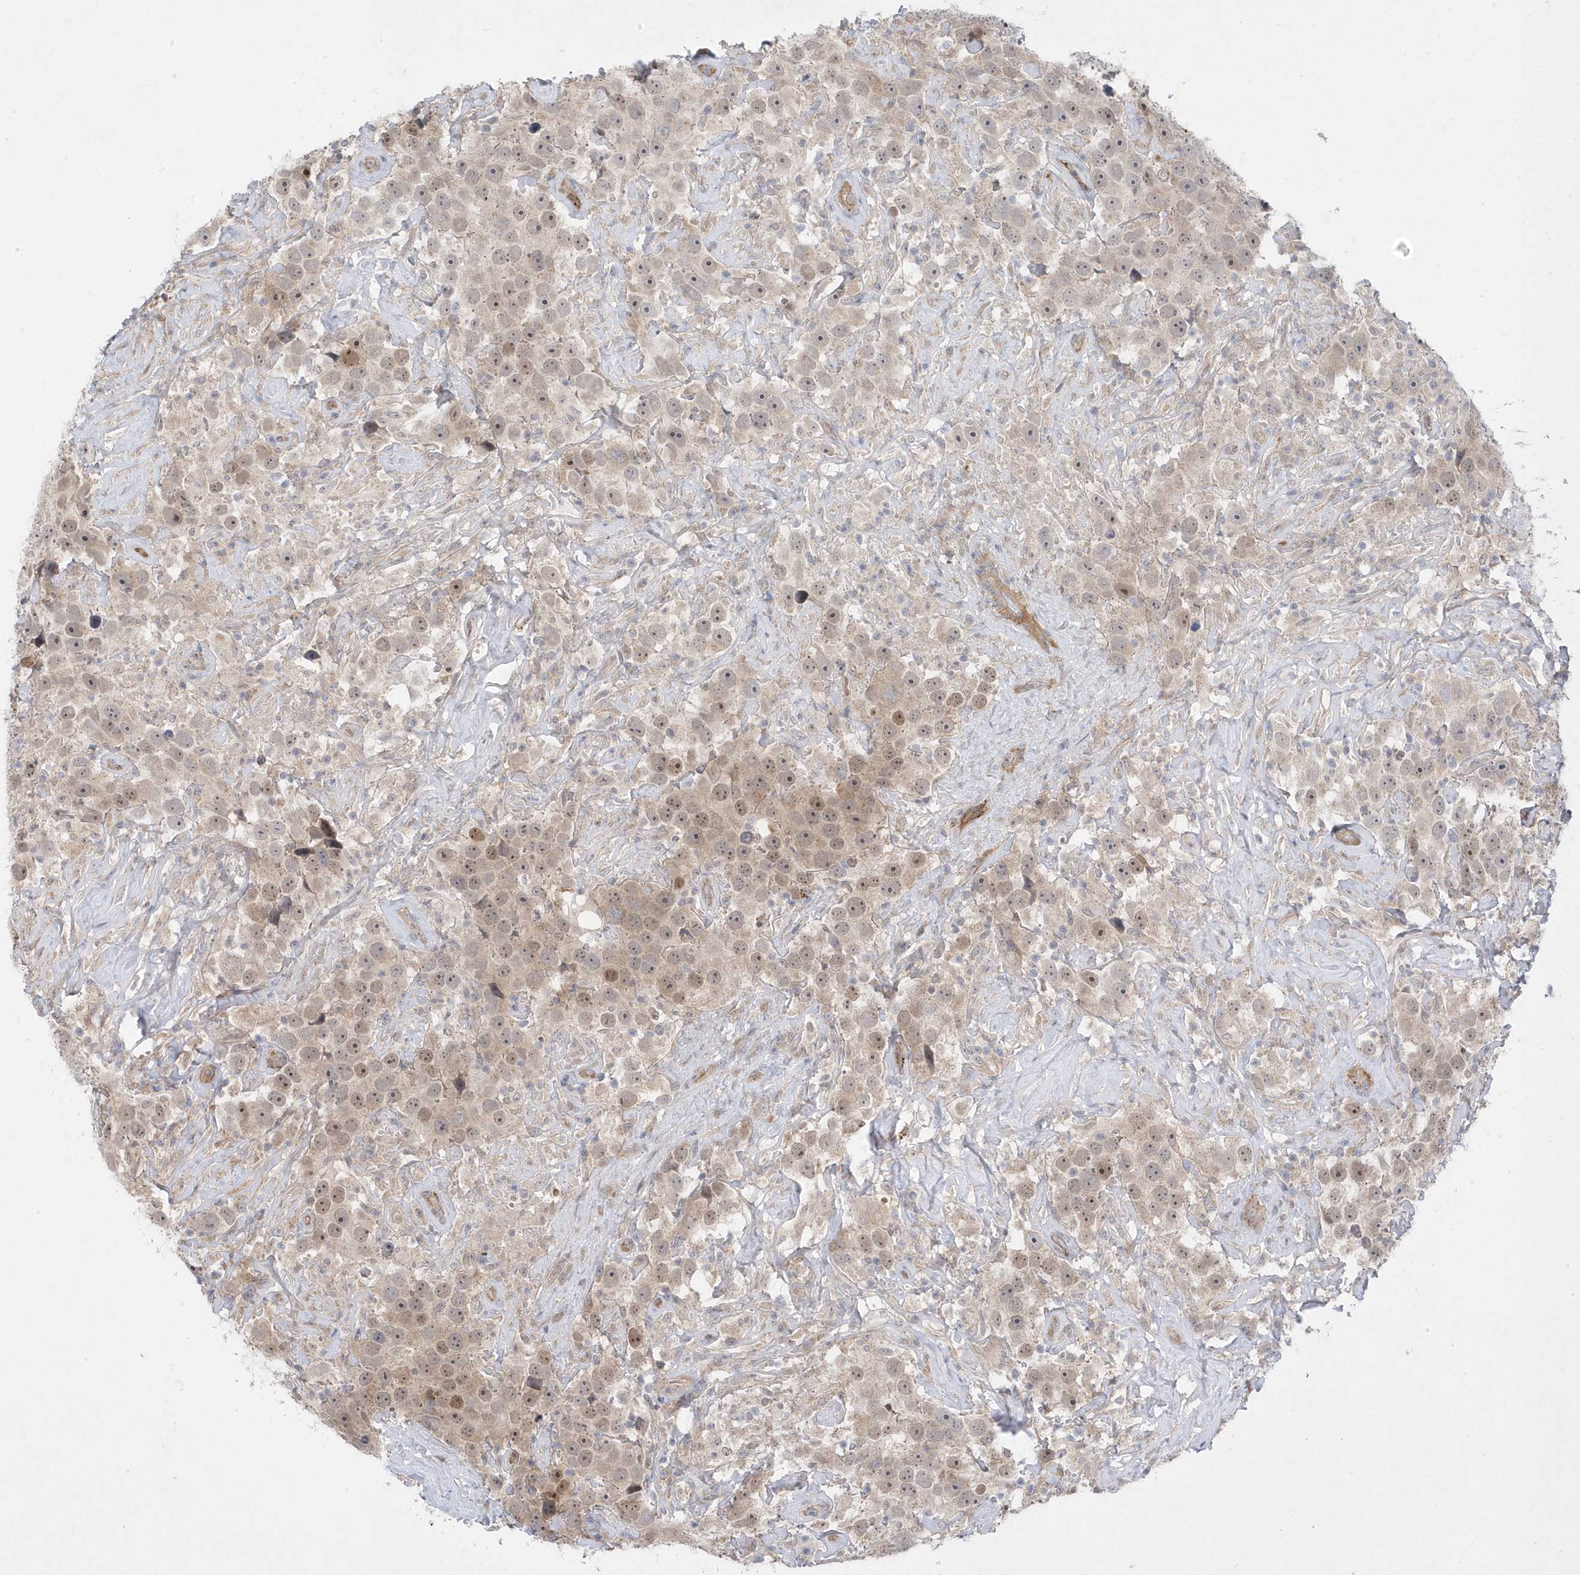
{"staining": {"intensity": "weak", "quantity": "<25%", "location": "nuclear"}, "tissue": "testis cancer", "cell_type": "Tumor cells", "image_type": "cancer", "snomed": [{"axis": "morphology", "description": "Seminoma, NOS"}, {"axis": "topography", "description": "Testis"}], "caption": "Immunohistochemistry micrograph of neoplastic tissue: testis seminoma stained with DAB (3,3'-diaminobenzidine) reveals no significant protein positivity in tumor cells. The staining is performed using DAB brown chromogen with nuclei counter-stained in using hematoxylin.", "gene": "ANAPC1", "patient": {"sex": "male", "age": 49}}